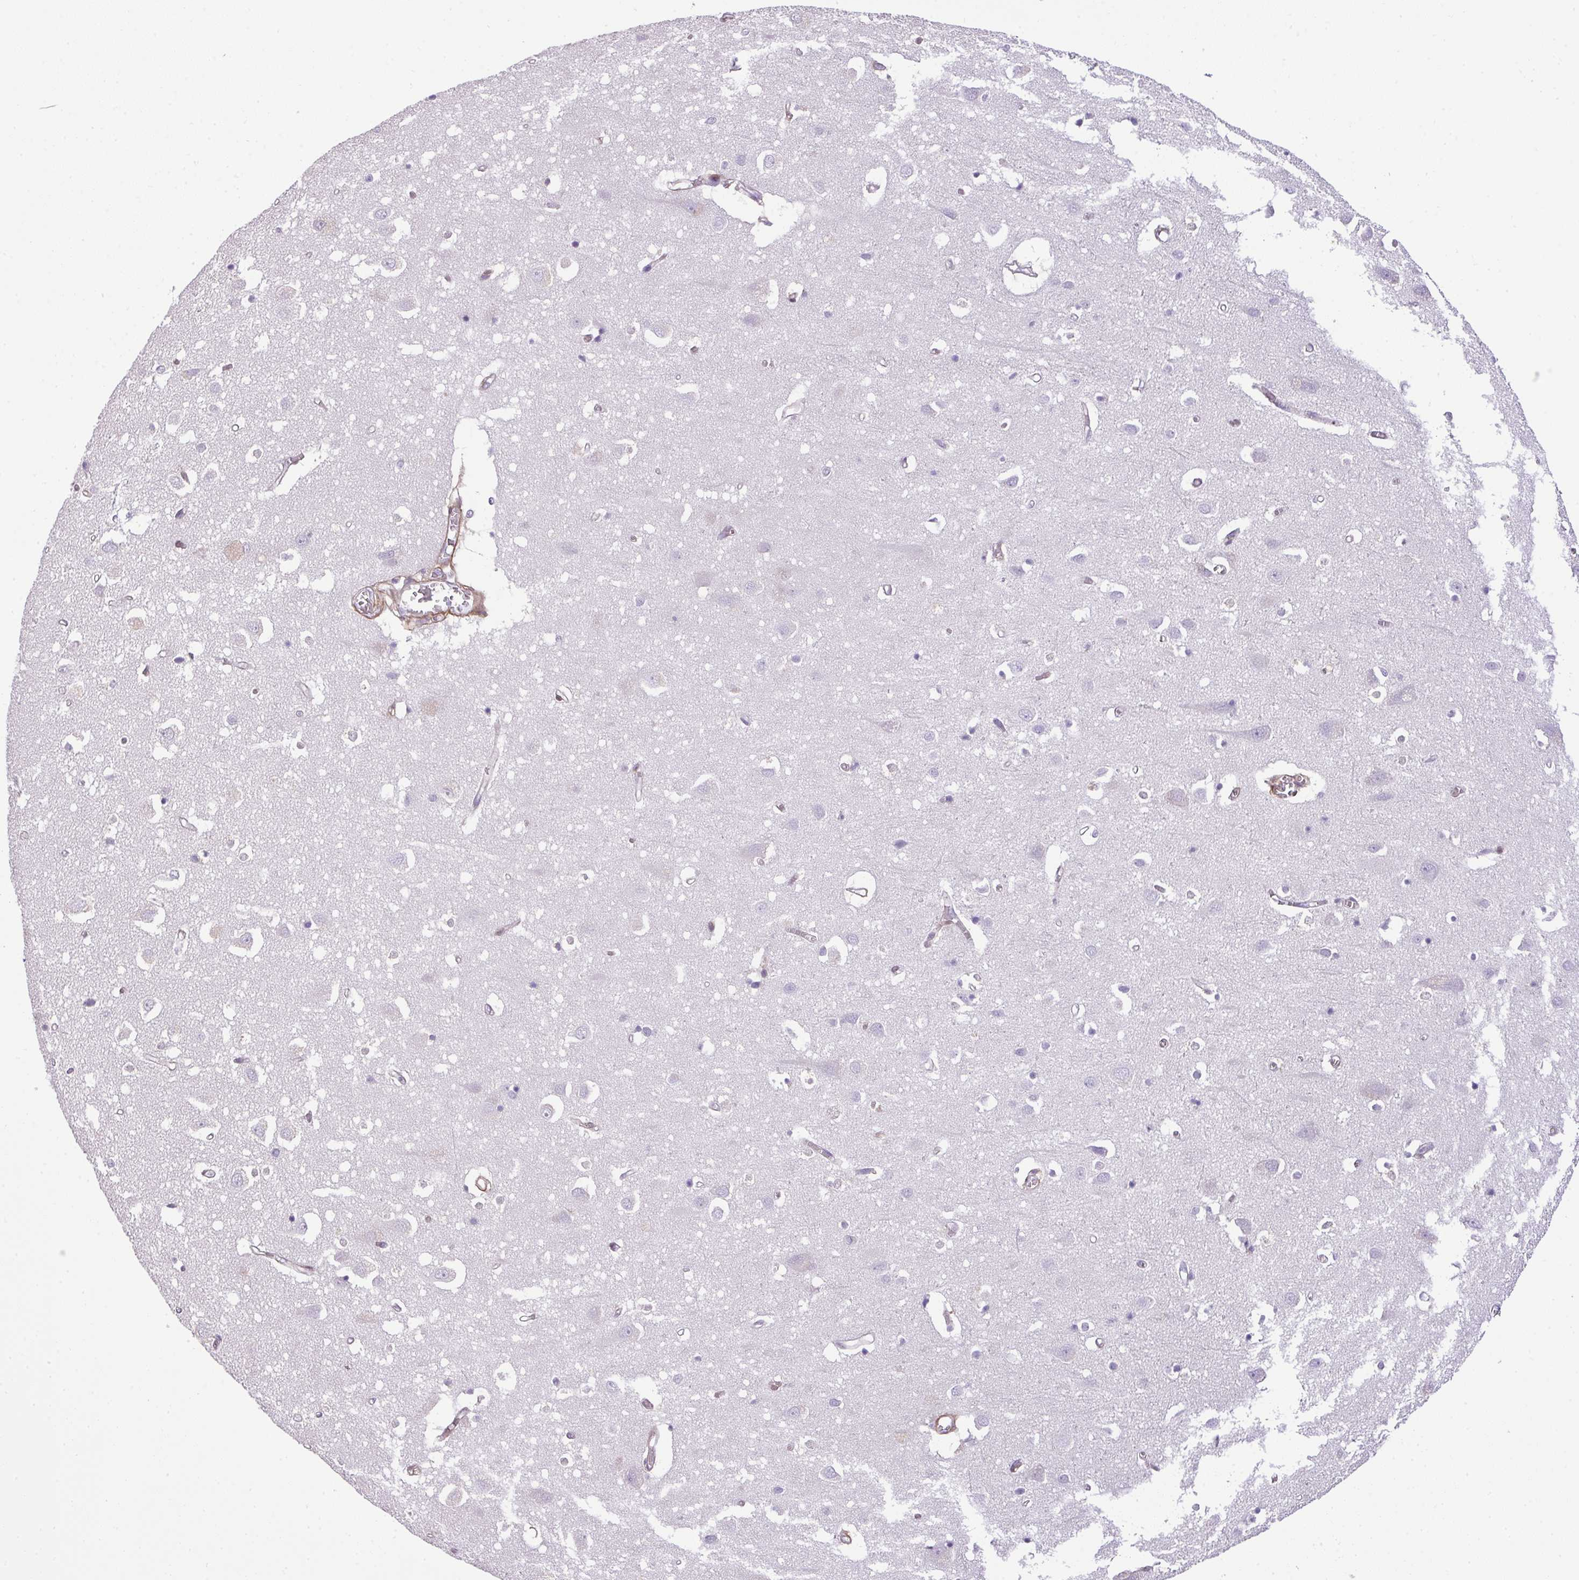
{"staining": {"intensity": "weak", "quantity": "<25%", "location": "cytoplasmic/membranous"}, "tissue": "cerebral cortex", "cell_type": "Endothelial cells", "image_type": "normal", "snomed": [{"axis": "morphology", "description": "Normal tissue, NOS"}, {"axis": "topography", "description": "Cerebral cortex"}], "caption": "IHC of benign human cerebral cortex displays no staining in endothelial cells.", "gene": "PARD6G", "patient": {"sex": "male", "age": 70}}